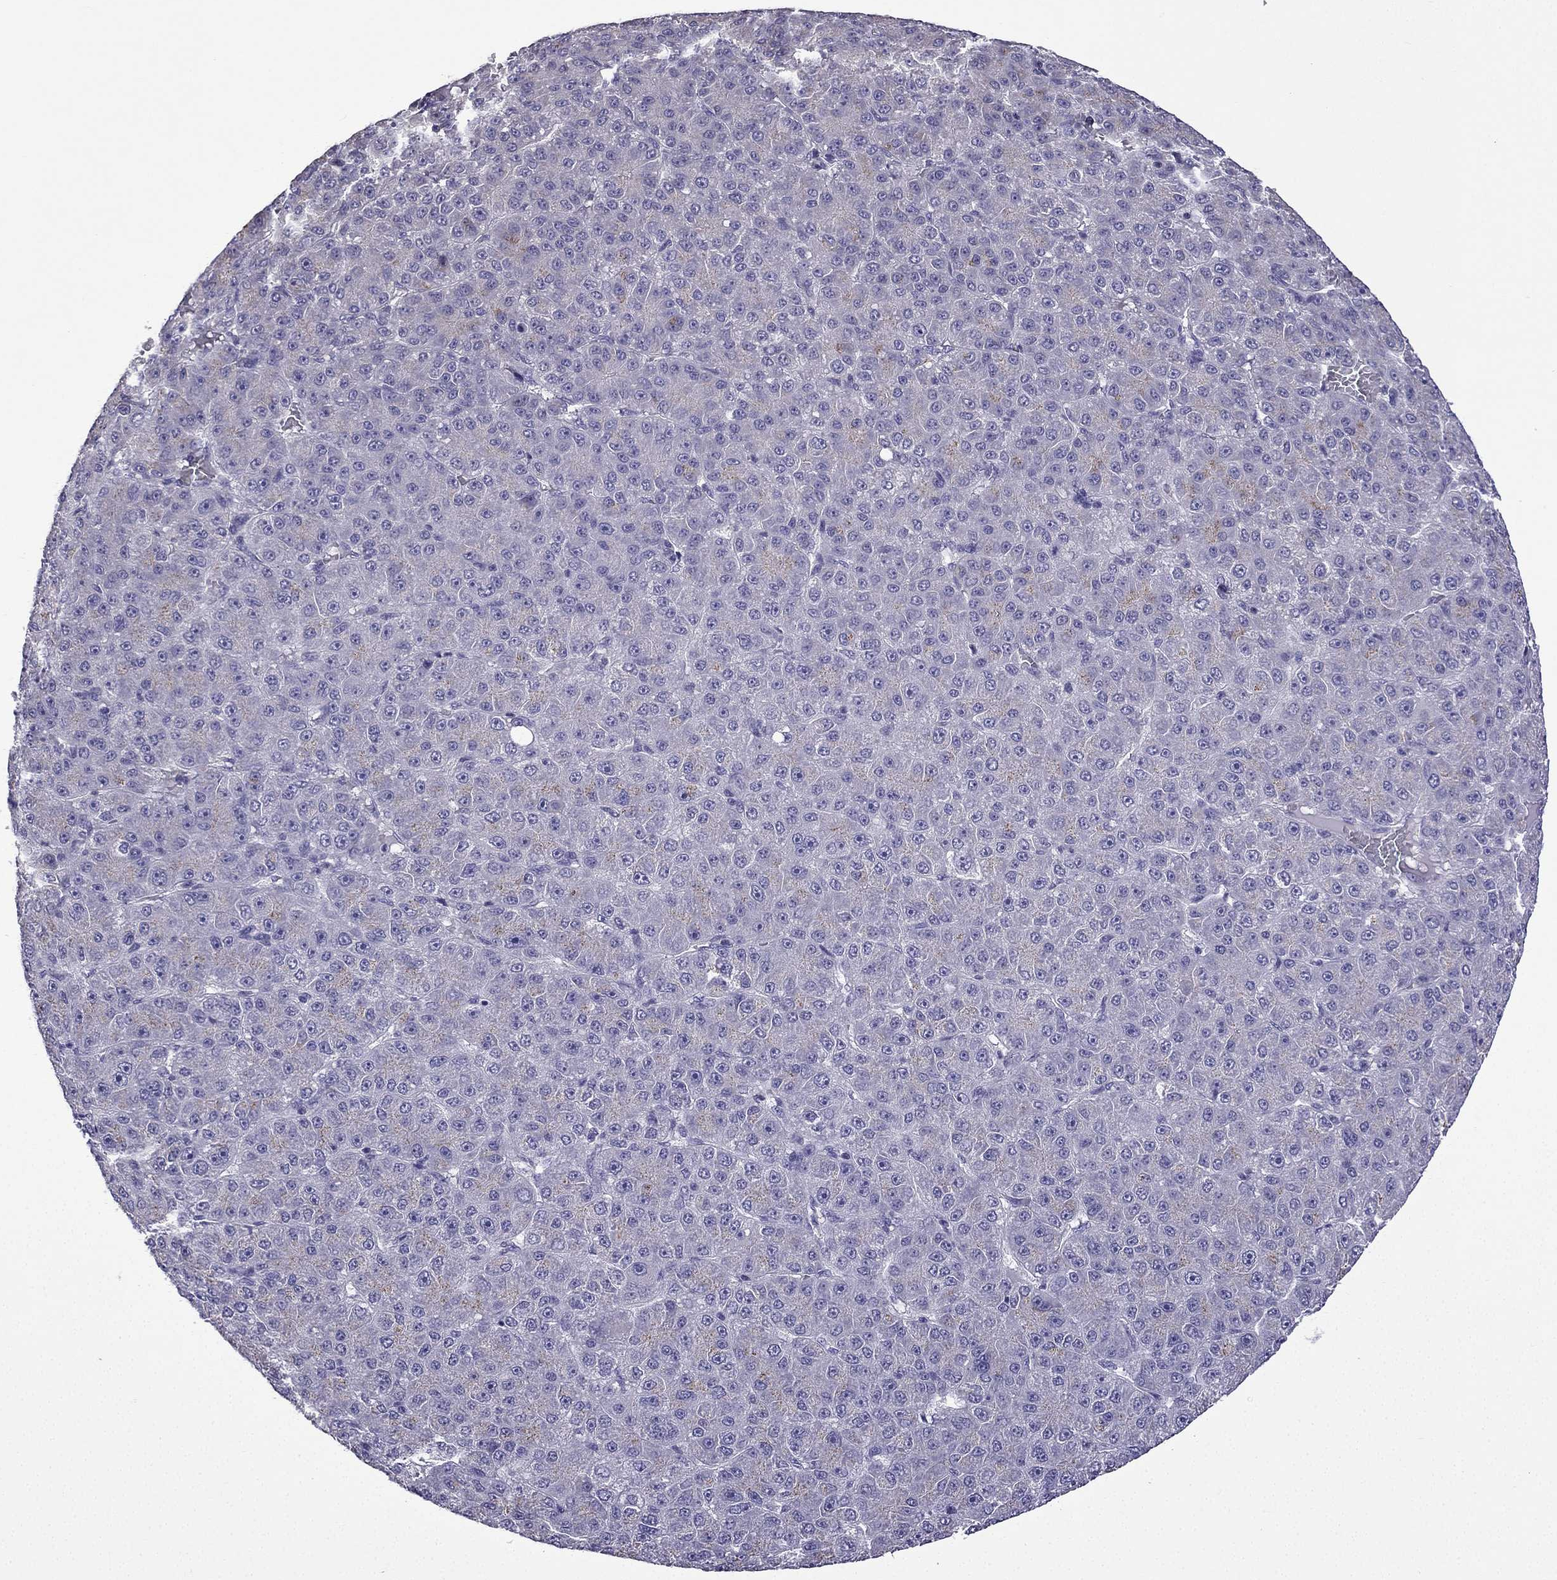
{"staining": {"intensity": "weak", "quantity": "<25%", "location": "cytoplasmic/membranous"}, "tissue": "liver cancer", "cell_type": "Tumor cells", "image_type": "cancer", "snomed": [{"axis": "morphology", "description": "Carcinoma, Hepatocellular, NOS"}, {"axis": "topography", "description": "Liver"}], "caption": "Tumor cells are negative for protein expression in human liver cancer (hepatocellular carcinoma).", "gene": "TTN", "patient": {"sex": "male", "age": 67}}